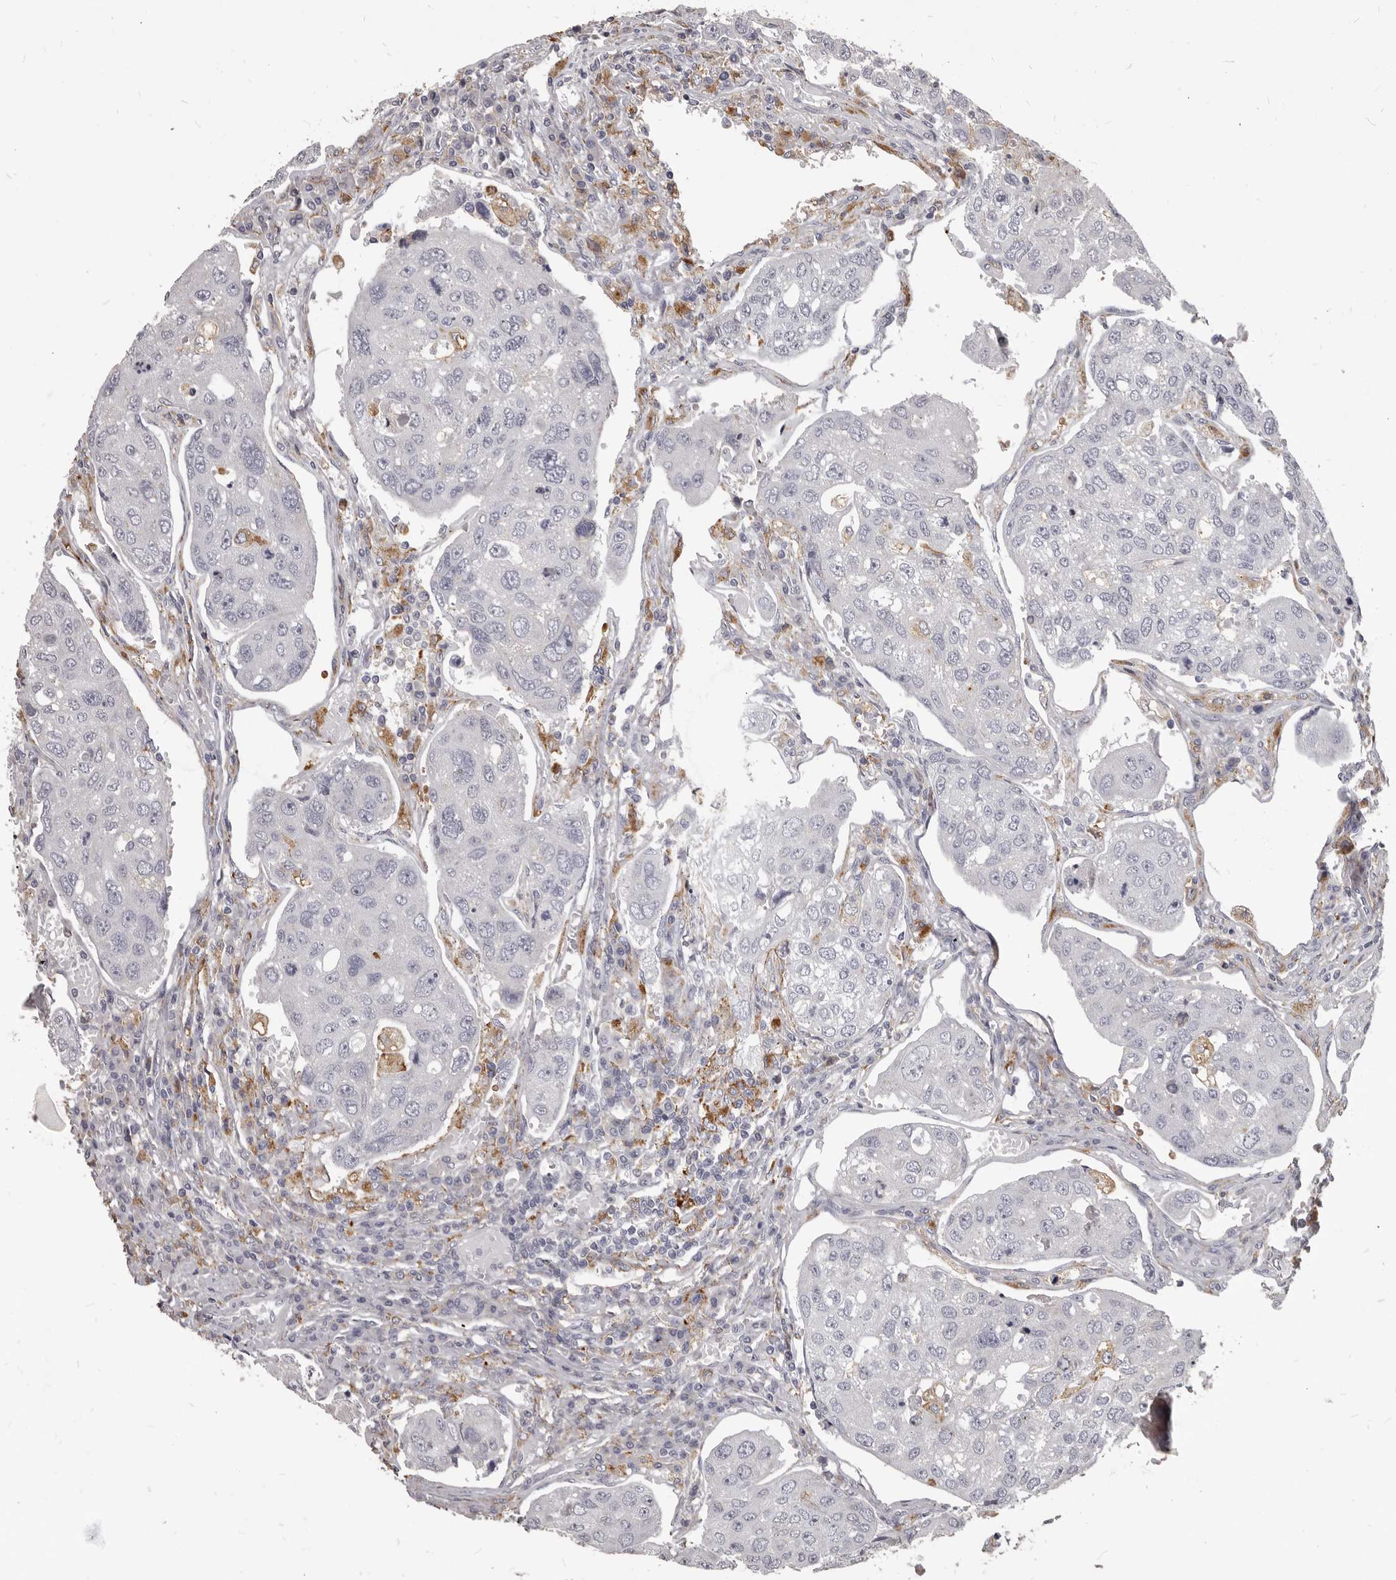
{"staining": {"intensity": "negative", "quantity": "none", "location": "none"}, "tissue": "urothelial cancer", "cell_type": "Tumor cells", "image_type": "cancer", "snomed": [{"axis": "morphology", "description": "Urothelial carcinoma, High grade"}, {"axis": "topography", "description": "Lymph node"}, {"axis": "topography", "description": "Urinary bladder"}], "caption": "Tumor cells show no significant positivity in urothelial cancer.", "gene": "PI4K2A", "patient": {"sex": "male", "age": 51}}